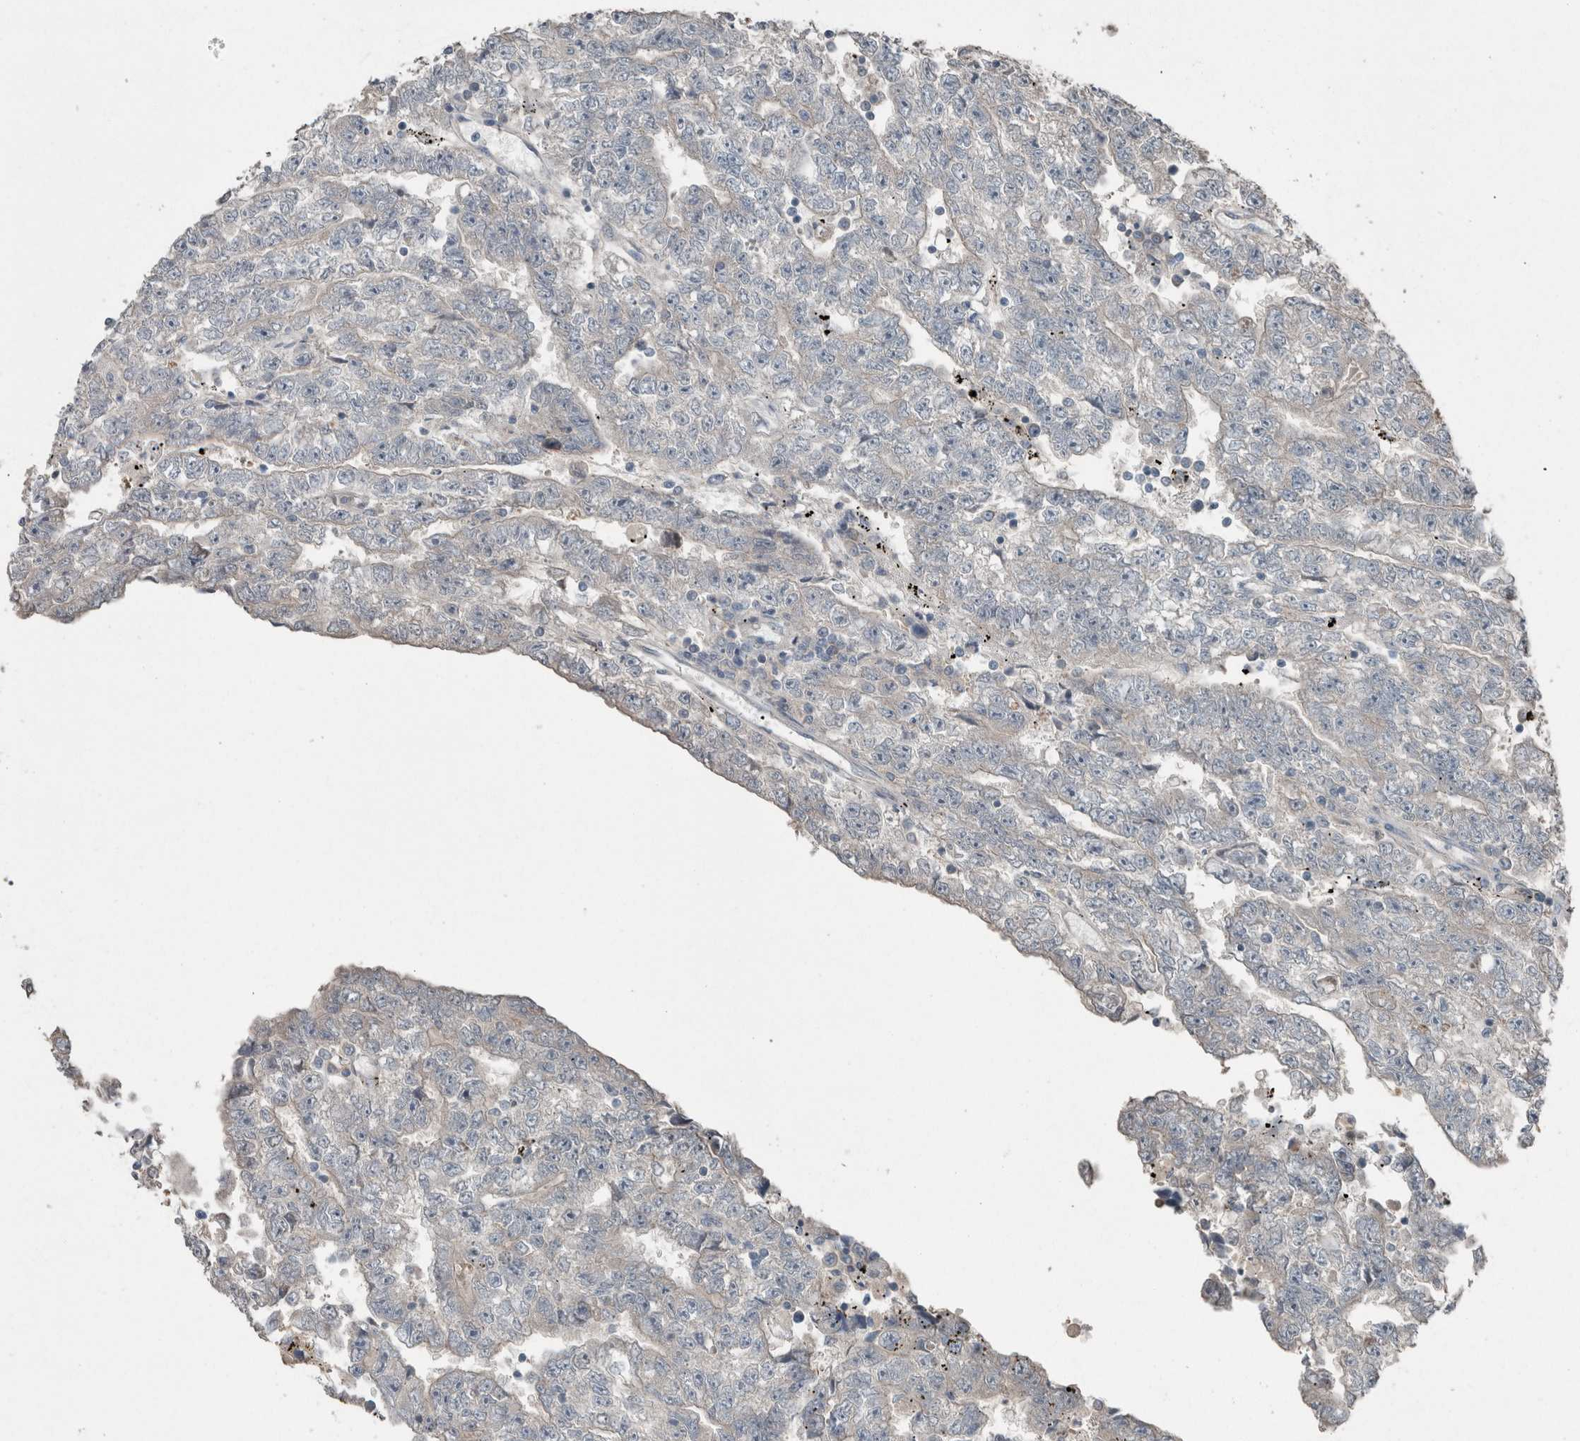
{"staining": {"intensity": "negative", "quantity": "none", "location": "none"}, "tissue": "testis cancer", "cell_type": "Tumor cells", "image_type": "cancer", "snomed": [{"axis": "morphology", "description": "Carcinoma, Embryonal, NOS"}, {"axis": "topography", "description": "Testis"}], "caption": "Immunohistochemistry photomicrograph of embryonal carcinoma (testis) stained for a protein (brown), which displays no positivity in tumor cells.", "gene": "KNTC1", "patient": {"sex": "male", "age": 25}}